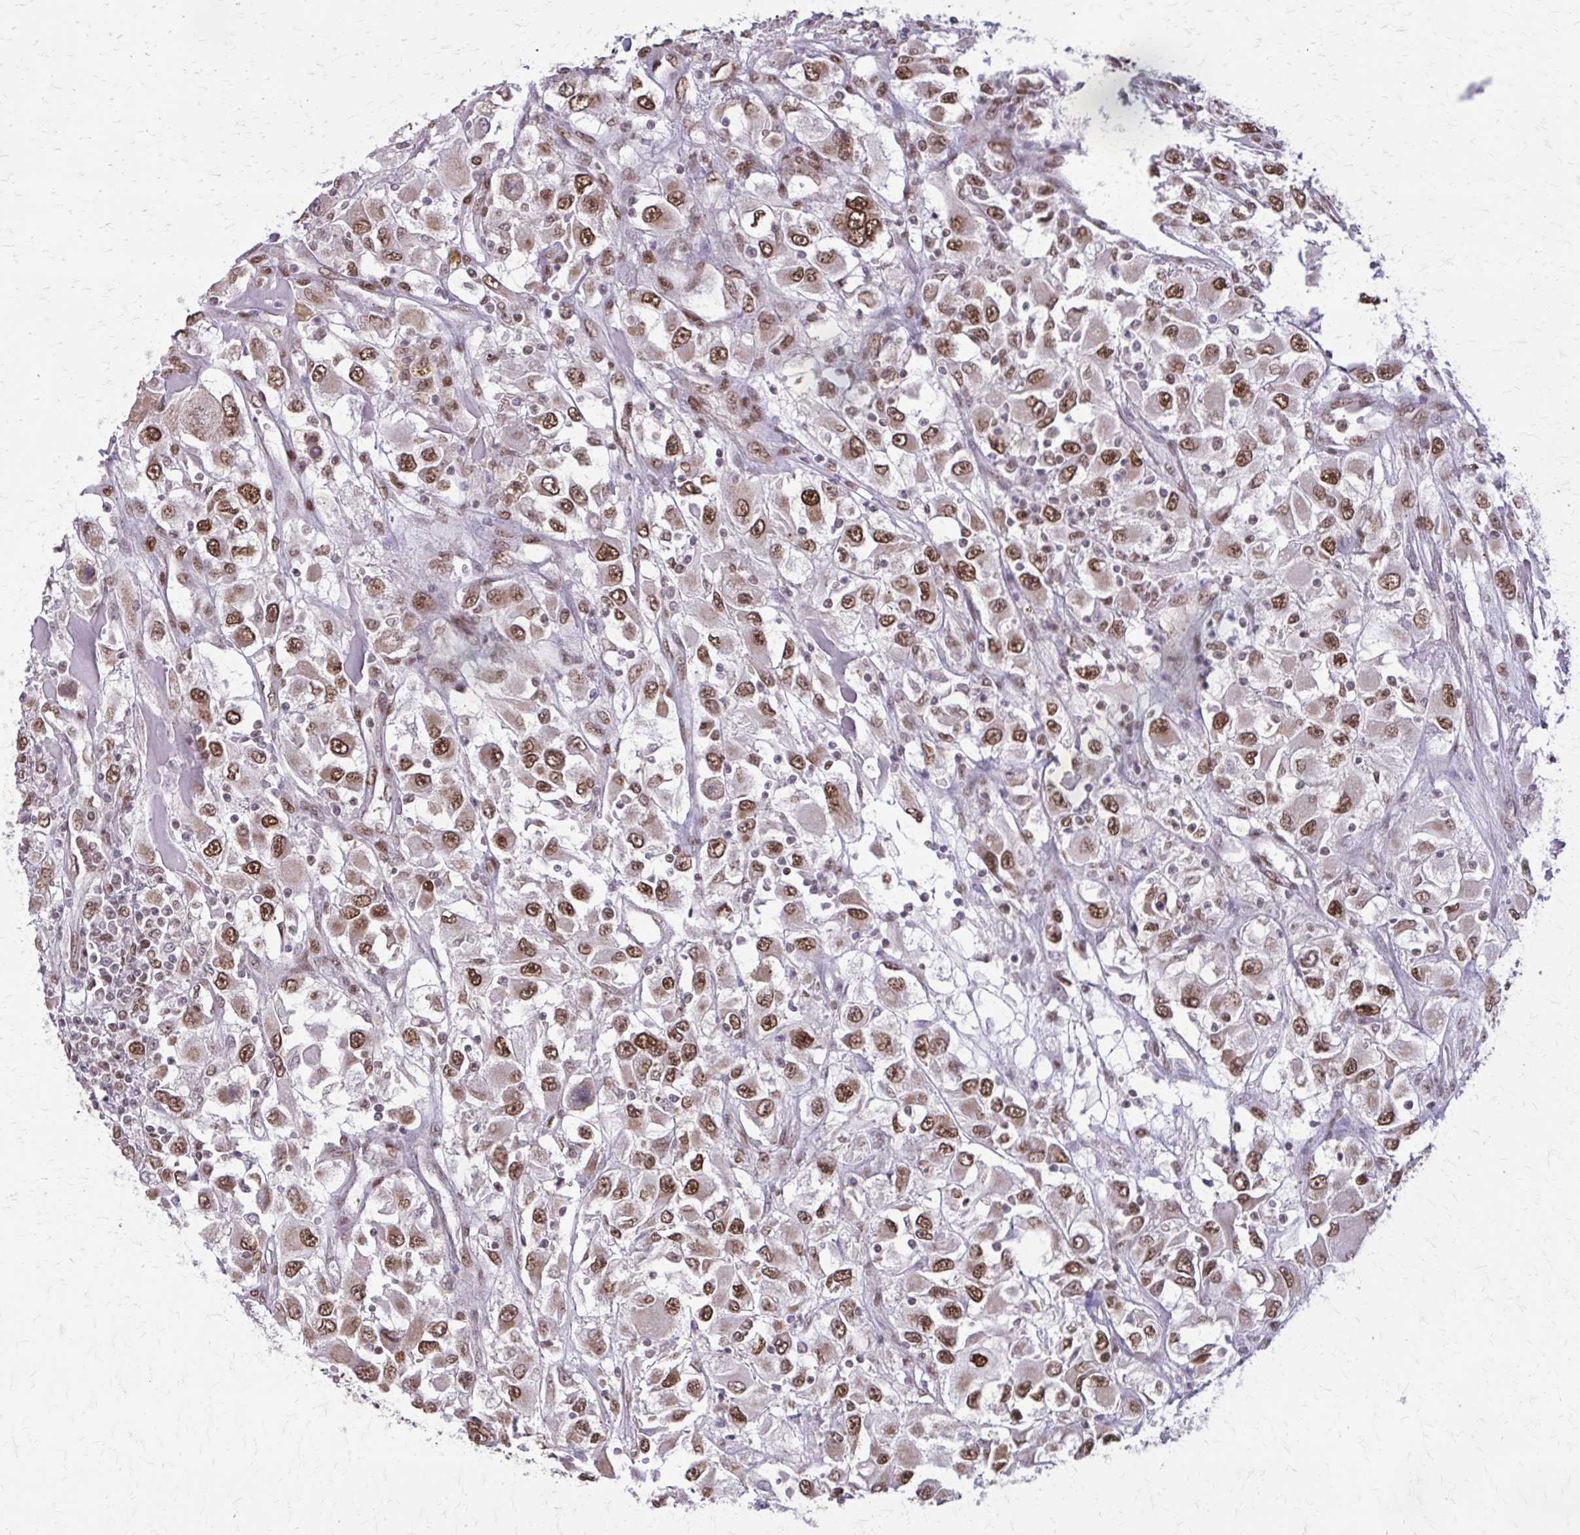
{"staining": {"intensity": "moderate", "quantity": ">75%", "location": "nuclear"}, "tissue": "renal cancer", "cell_type": "Tumor cells", "image_type": "cancer", "snomed": [{"axis": "morphology", "description": "Adenocarcinoma, NOS"}, {"axis": "topography", "description": "Kidney"}], "caption": "Renal cancer (adenocarcinoma) stained for a protein reveals moderate nuclear positivity in tumor cells.", "gene": "TTF1", "patient": {"sex": "female", "age": 52}}